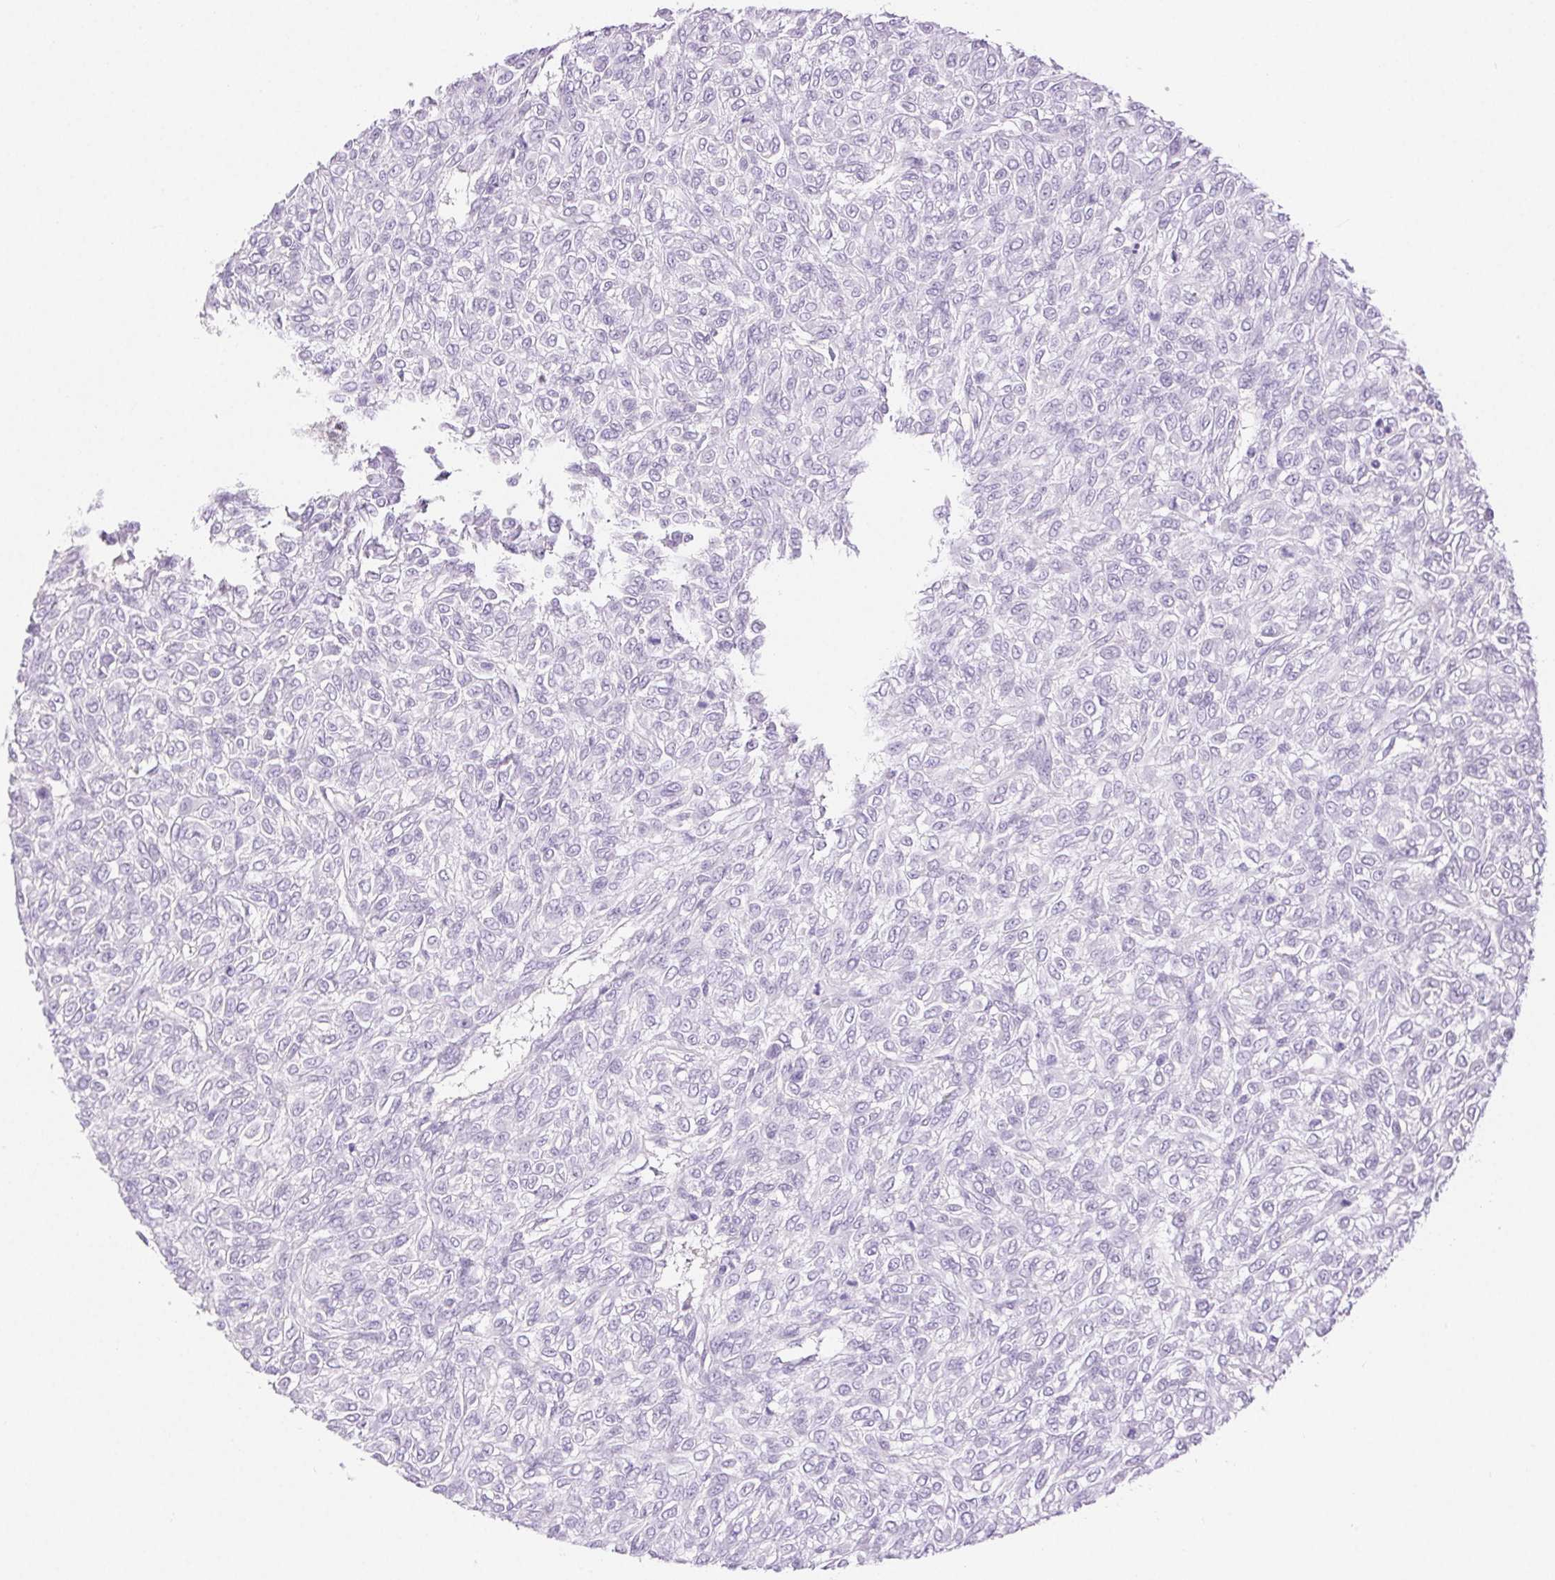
{"staining": {"intensity": "negative", "quantity": "none", "location": "none"}, "tissue": "renal cancer", "cell_type": "Tumor cells", "image_type": "cancer", "snomed": [{"axis": "morphology", "description": "Adenocarcinoma, NOS"}, {"axis": "topography", "description": "Kidney"}], "caption": "Tumor cells show no significant protein positivity in renal cancer (adenocarcinoma).", "gene": "CLDN16", "patient": {"sex": "male", "age": 58}}